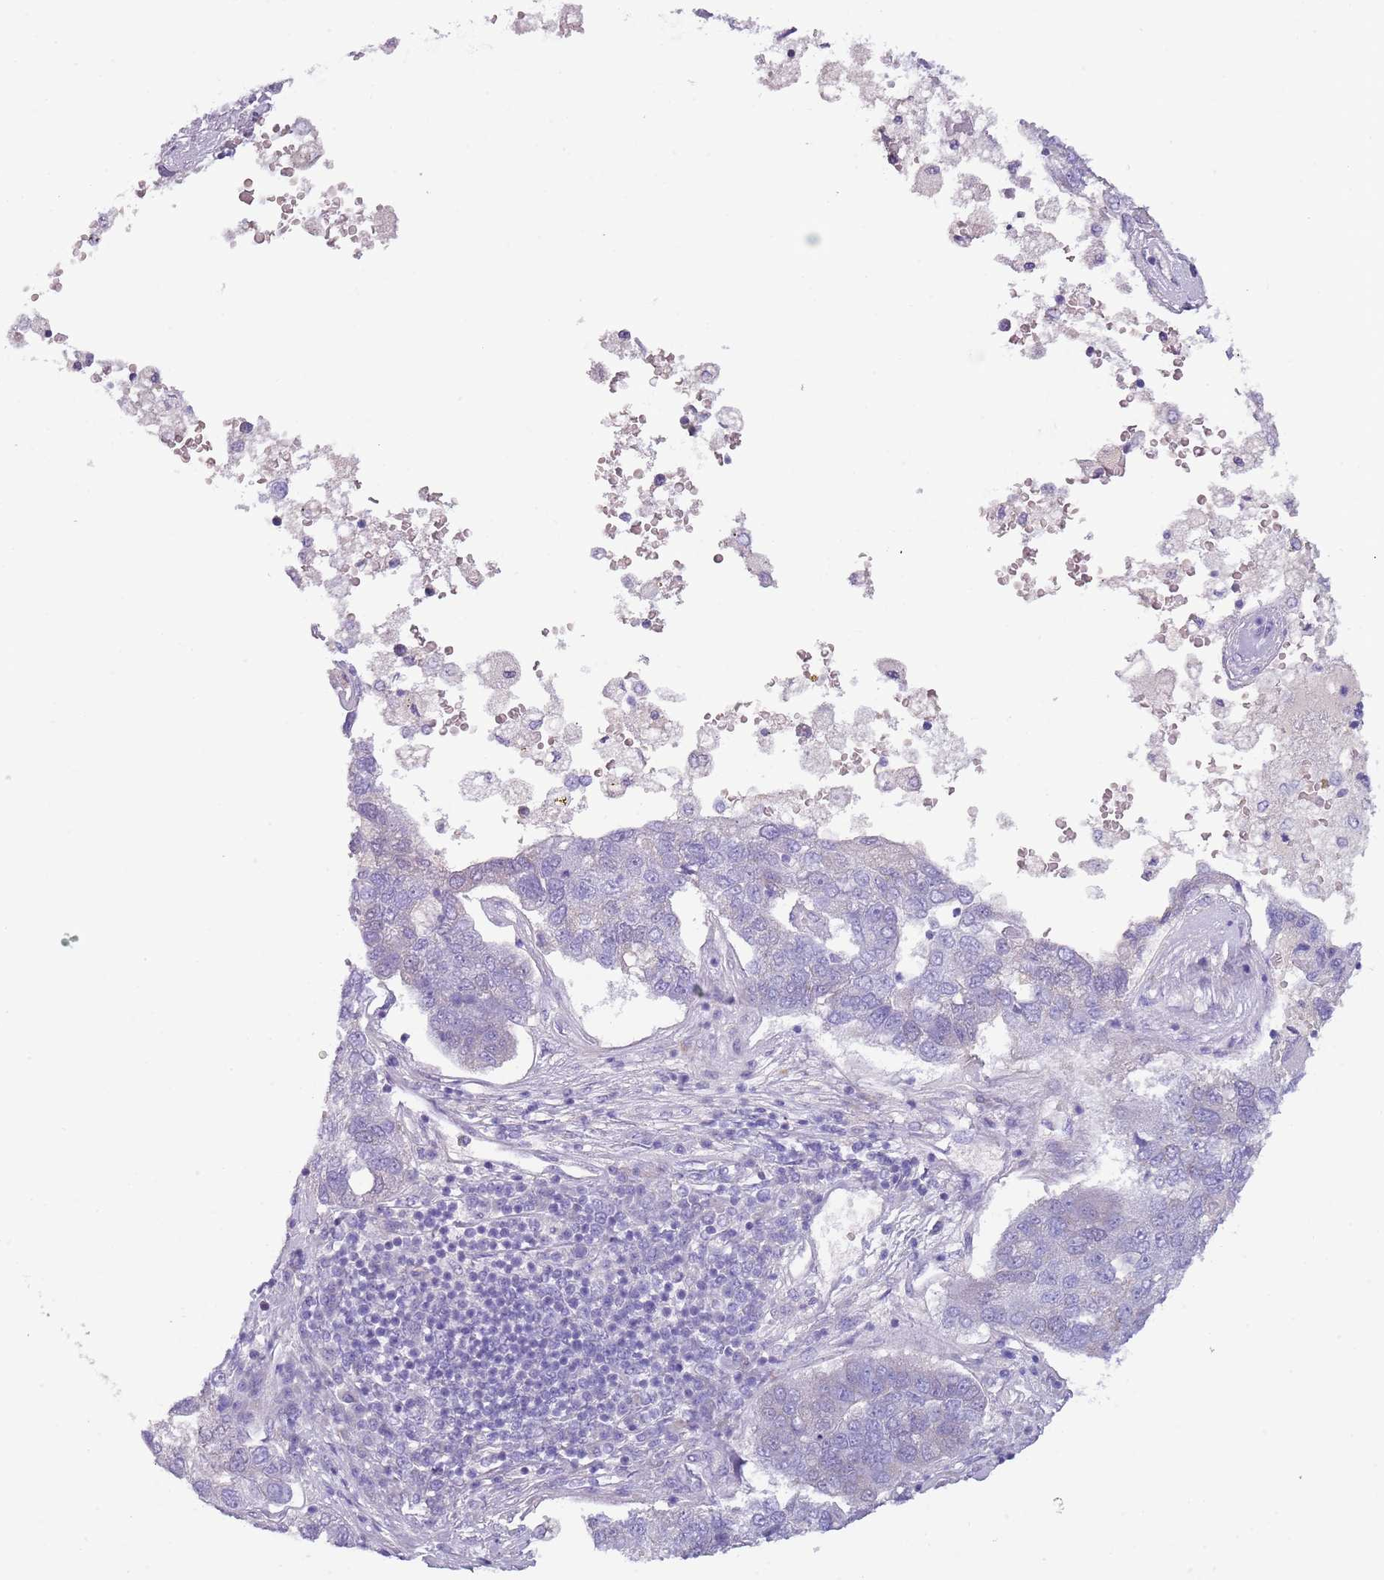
{"staining": {"intensity": "negative", "quantity": "none", "location": "none"}, "tissue": "pancreatic cancer", "cell_type": "Tumor cells", "image_type": "cancer", "snomed": [{"axis": "morphology", "description": "Adenocarcinoma, NOS"}, {"axis": "topography", "description": "Pancreas"}], "caption": "Immunohistochemical staining of human pancreatic adenocarcinoma shows no significant expression in tumor cells. (DAB immunohistochemistry (IHC) with hematoxylin counter stain).", "gene": "NBPF6", "patient": {"sex": "female", "age": 61}}